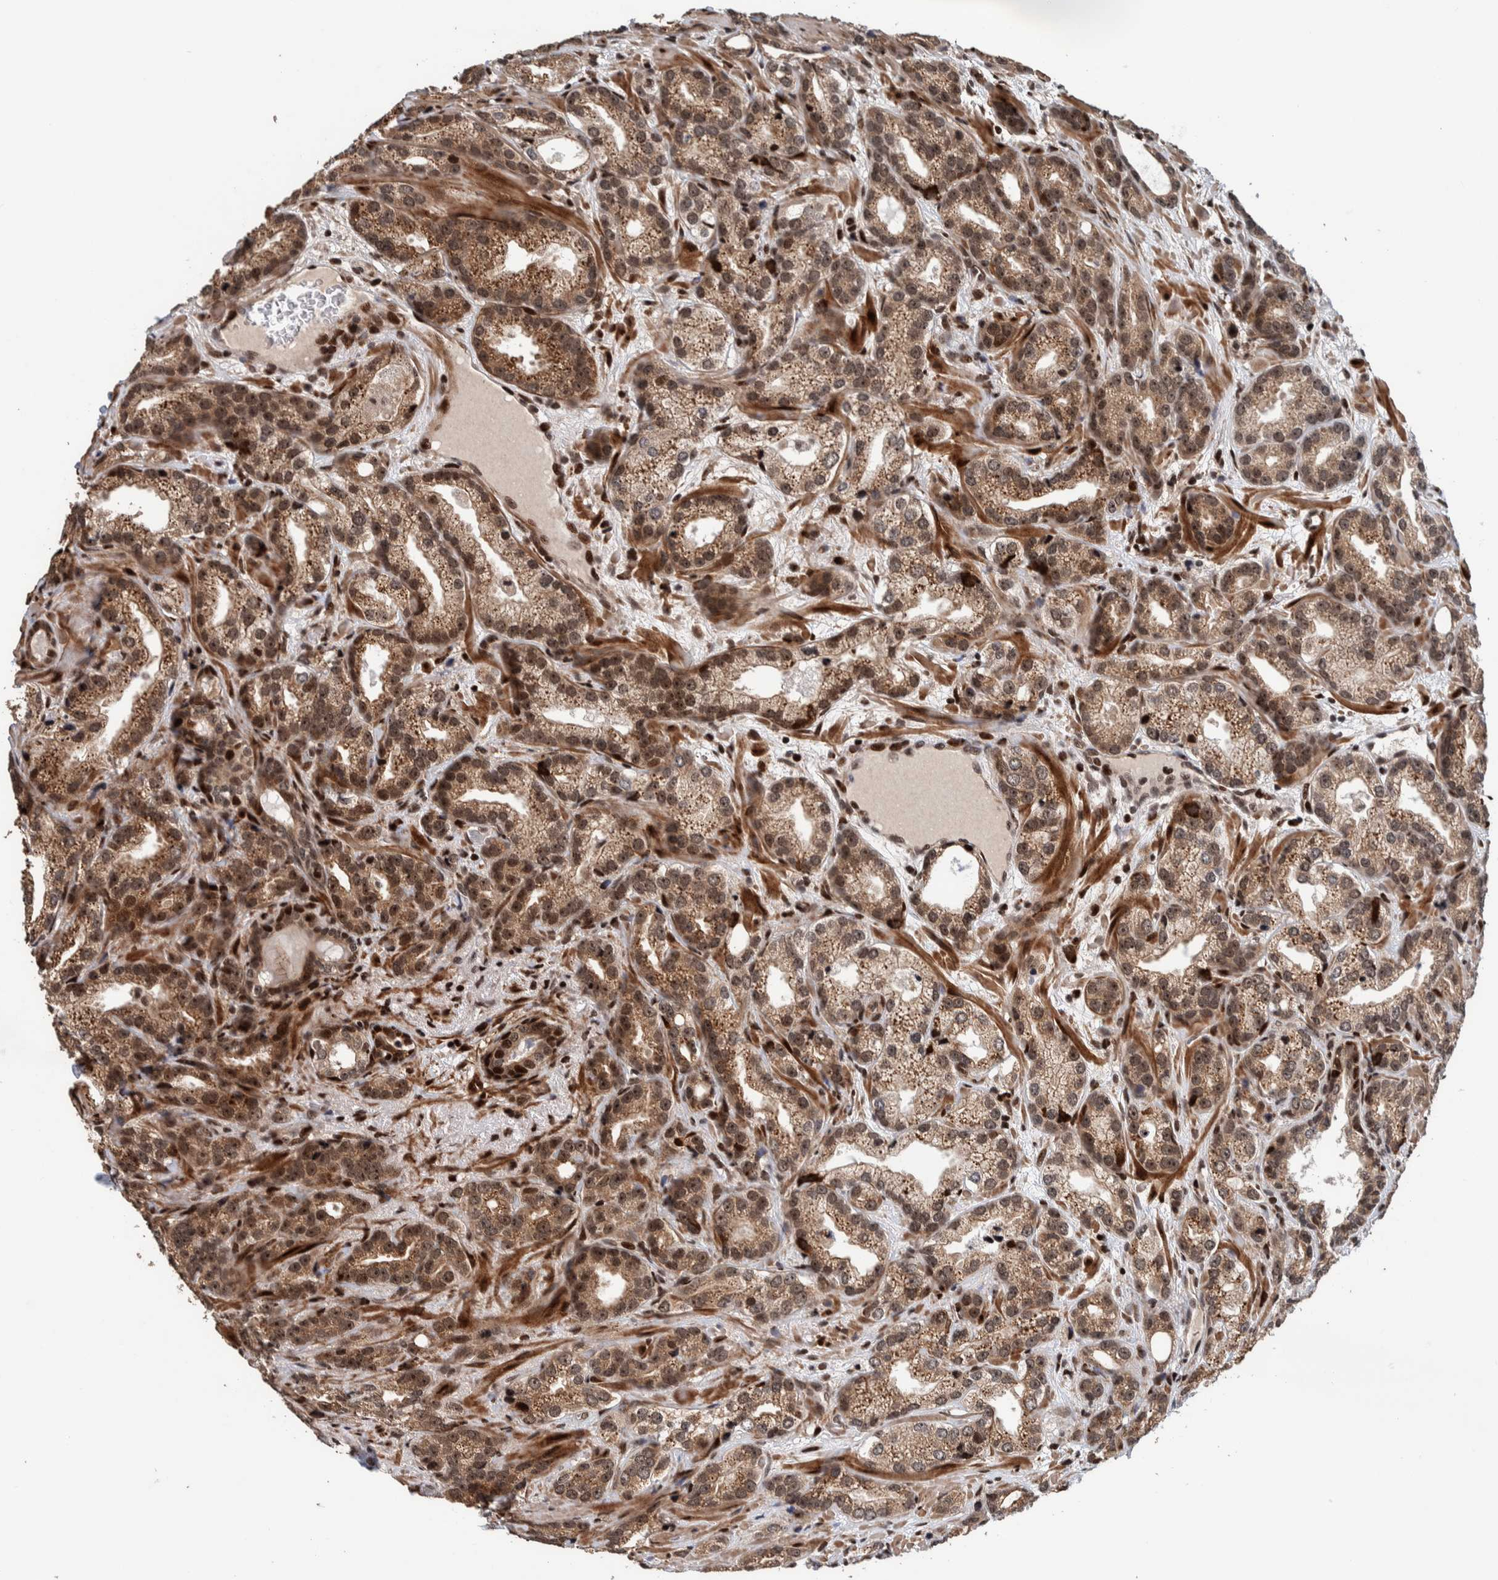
{"staining": {"intensity": "moderate", "quantity": ">75%", "location": "cytoplasmic/membranous,nuclear"}, "tissue": "prostate cancer", "cell_type": "Tumor cells", "image_type": "cancer", "snomed": [{"axis": "morphology", "description": "Adenocarcinoma, High grade"}, {"axis": "topography", "description": "Prostate"}], "caption": "Moderate cytoplasmic/membranous and nuclear protein staining is seen in approximately >75% of tumor cells in adenocarcinoma (high-grade) (prostate).", "gene": "CHD4", "patient": {"sex": "male", "age": 63}}